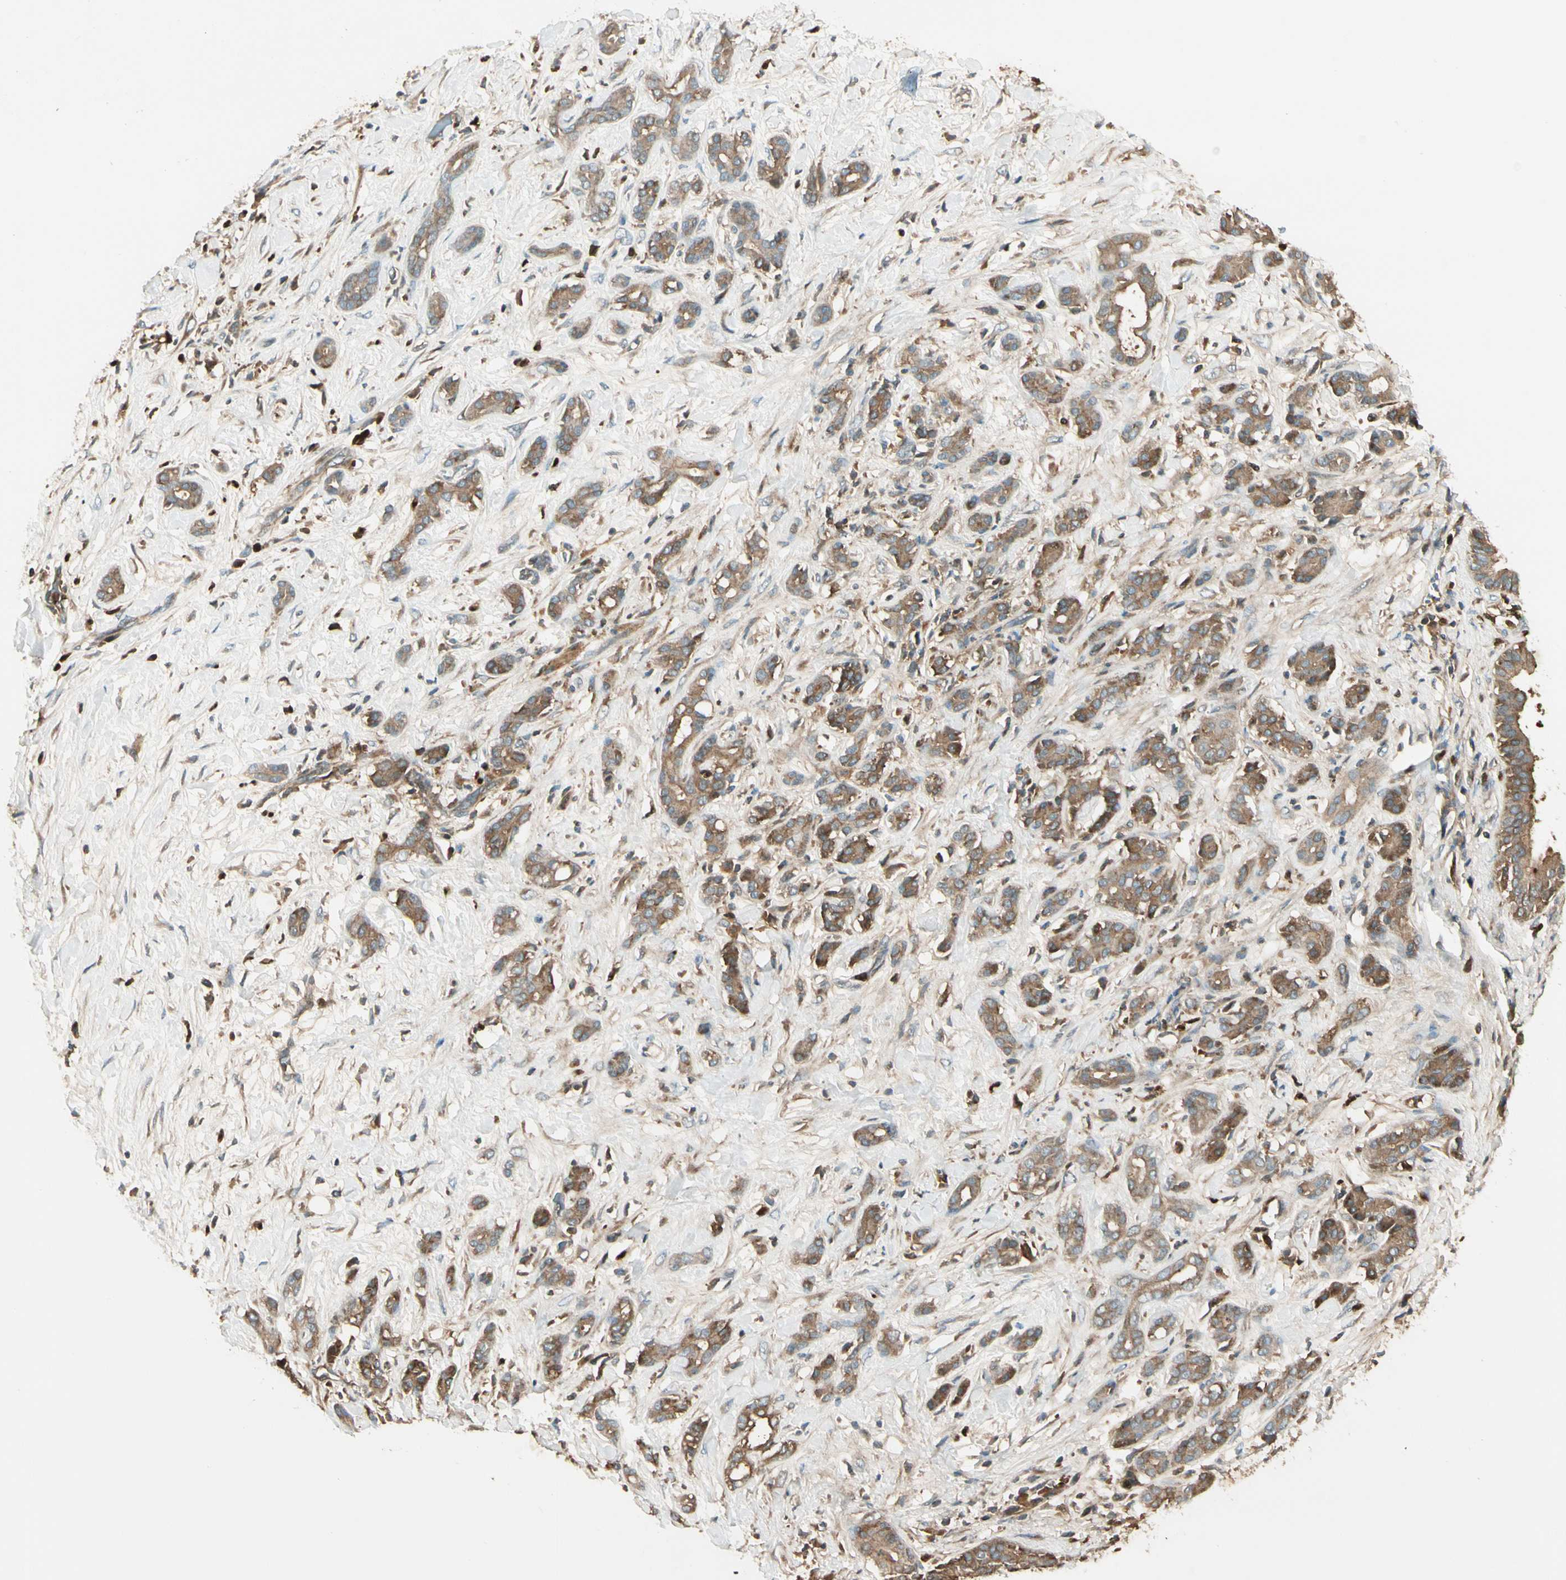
{"staining": {"intensity": "moderate", "quantity": ">75%", "location": "cytoplasmic/membranous"}, "tissue": "pancreatic cancer", "cell_type": "Tumor cells", "image_type": "cancer", "snomed": [{"axis": "morphology", "description": "Adenocarcinoma, NOS"}, {"axis": "topography", "description": "Pancreas"}], "caption": "Approximately >75% of tumor cells in adenocarcinoma (pancreatic) display moderate cytoplasmic/membranous protein staining as visualized by brown immunohistochemical staining.", "gene": "STX11", "patient": {"sex": "male", "age": 41}}